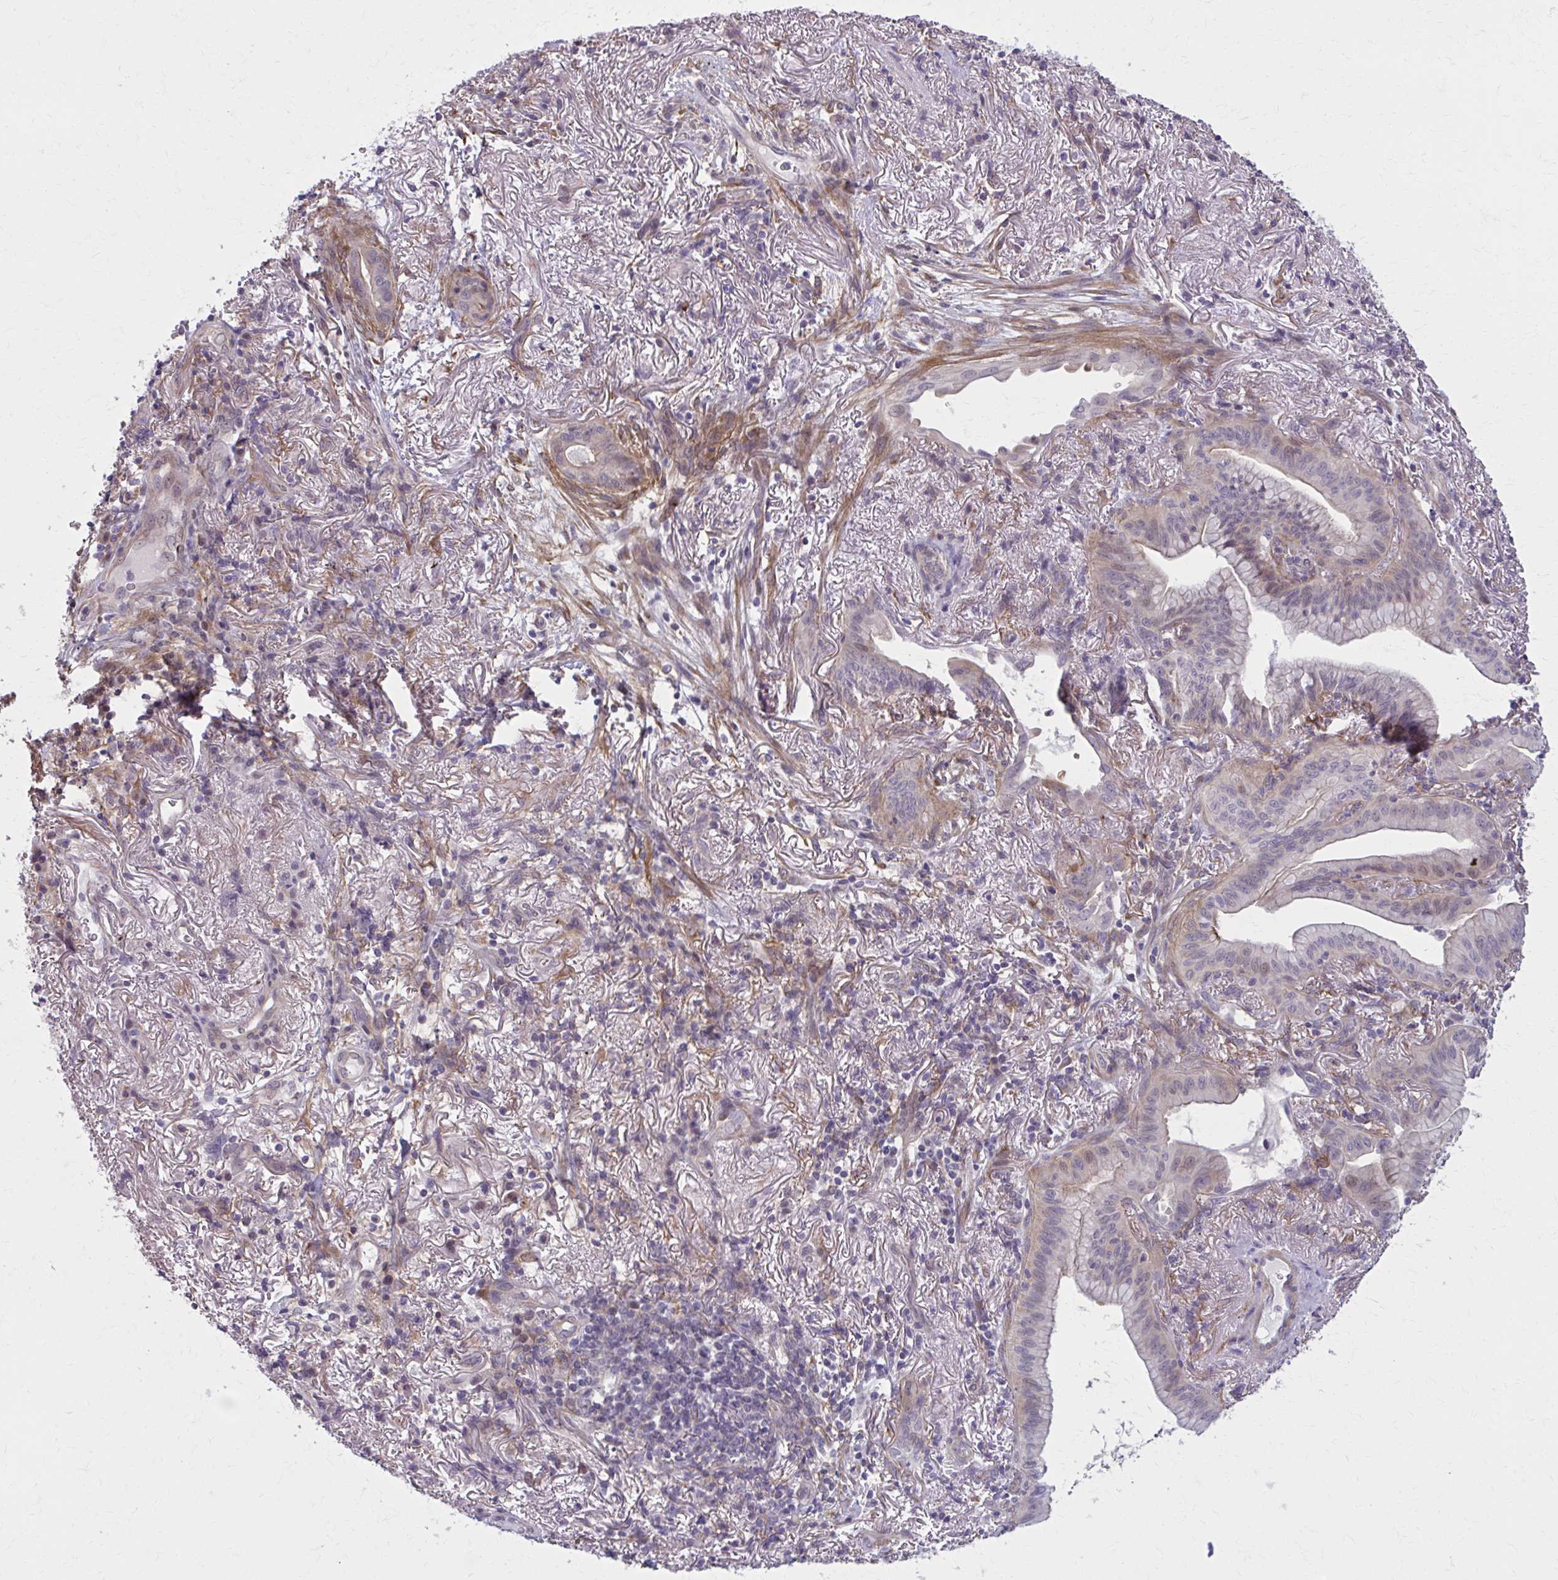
{"staining": {"intensity": "weak", "quantity": "<25%", "location": "cytoplasmic/membranous"}, "tissue": "lung cancer", "cell_type": "Tumor cells", "image_type": "cancer", "snomed": [{"axis": "morphology", "description": "Adenocarcinoma, NOS"}, {"axis": "topography", "description": "Lung"}], "caption": "The photomicrograph shows no staining of tumor cells in lung adenocarcinoma.", "gene": "NUMBL", "patient": {"sex": "male", "age": 77}}